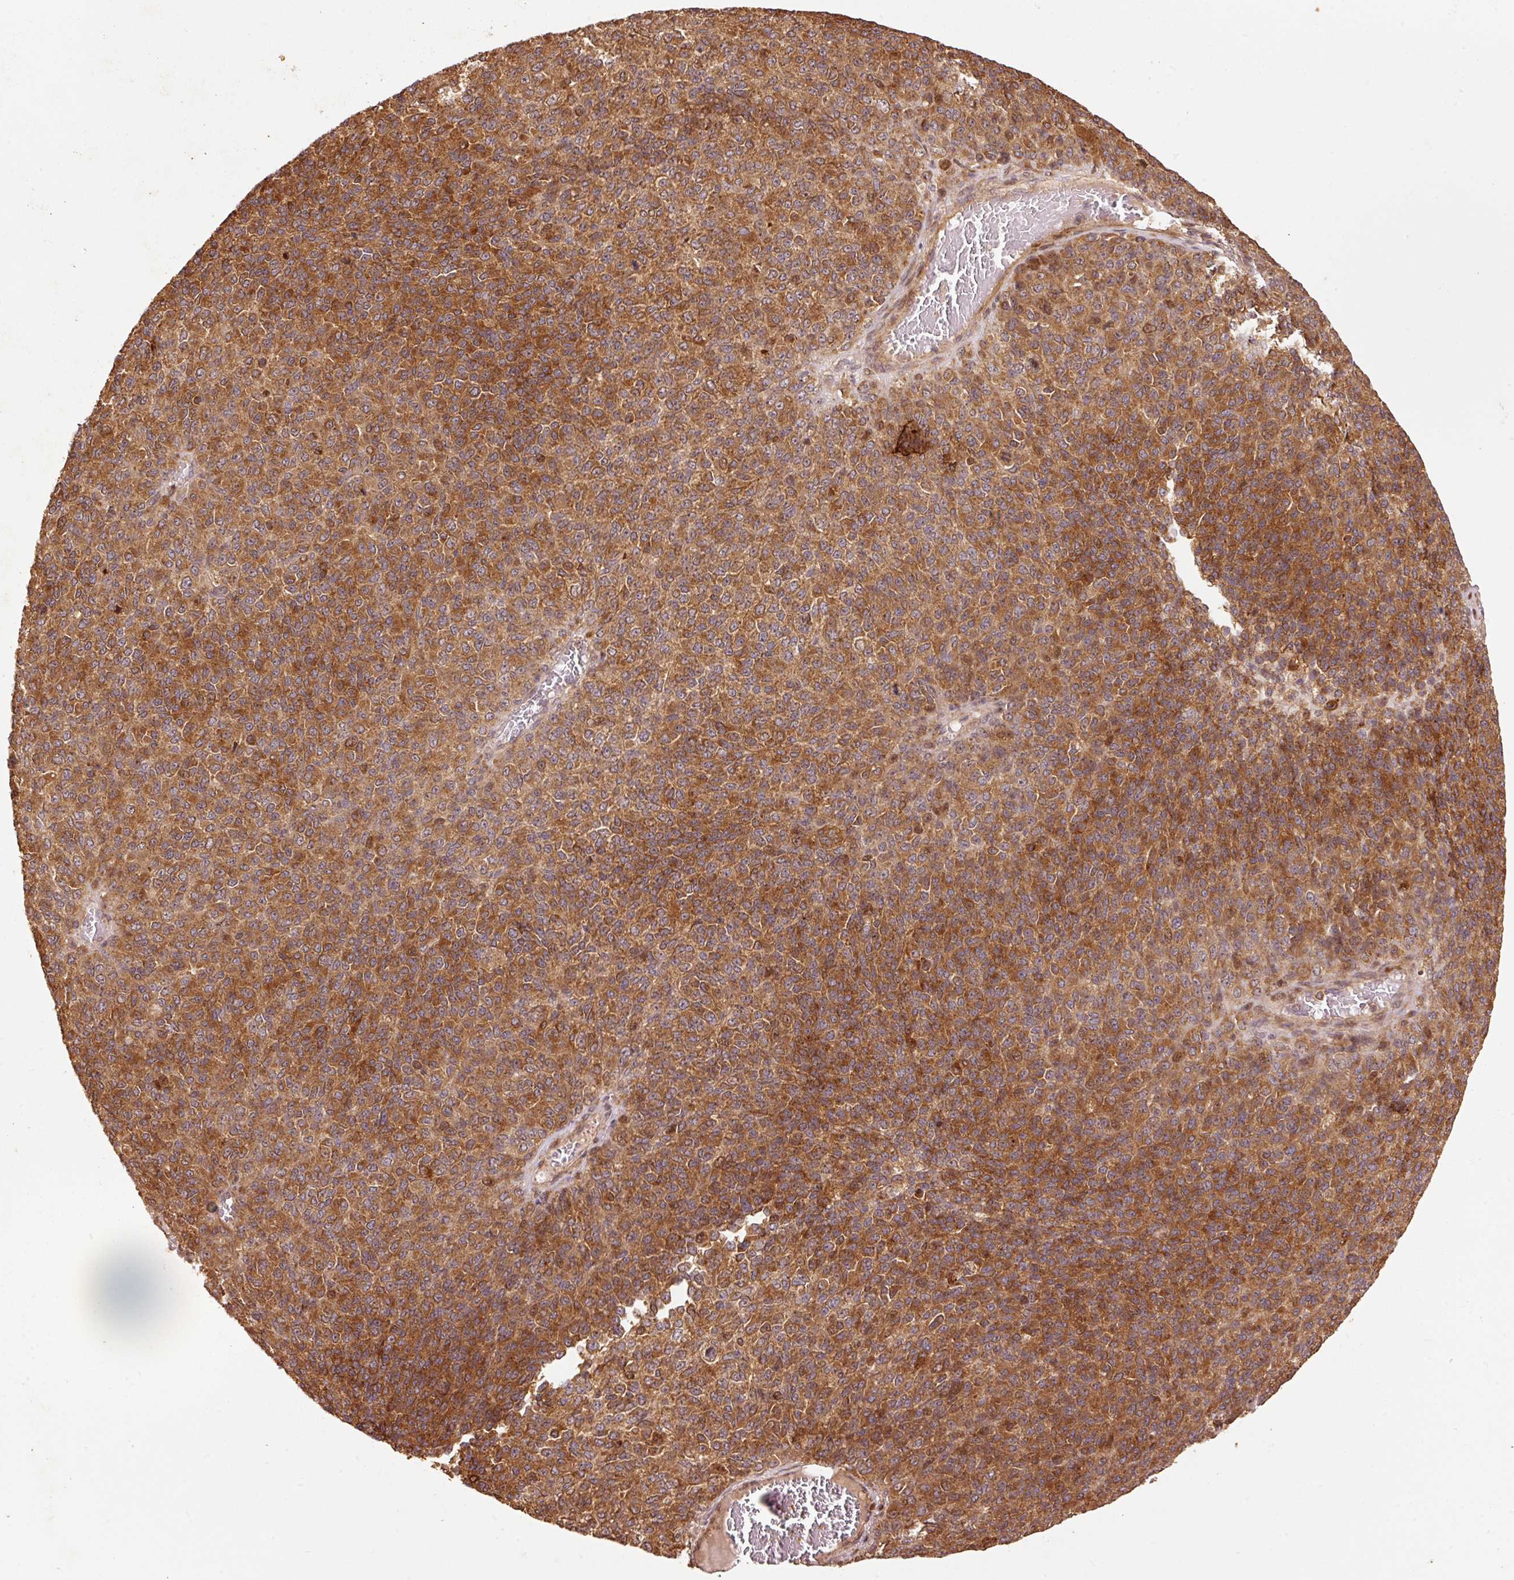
{"staining": {"intensity": "strong", "quantity": ">75%", "location": "cytoplasmic/membranous"}, "tissue": "melanoma", "cell_type": "Tumor cells", "image_type": "cancer", "snomed": [{"axis": "morphology", "description": "Malignant melanoma, Metastatic site"}, {"axis": "topography", "description": "Brain"}], "caption": "Immunohistochemistry histopathology image of human melanoma stained for a protein (brown), which shows high levels of strong cytoplasmic/membranous staining in approximately >75% of tumor cells.", "gene": "OXER1", "patient": {"sex": "female", "age": 56}}